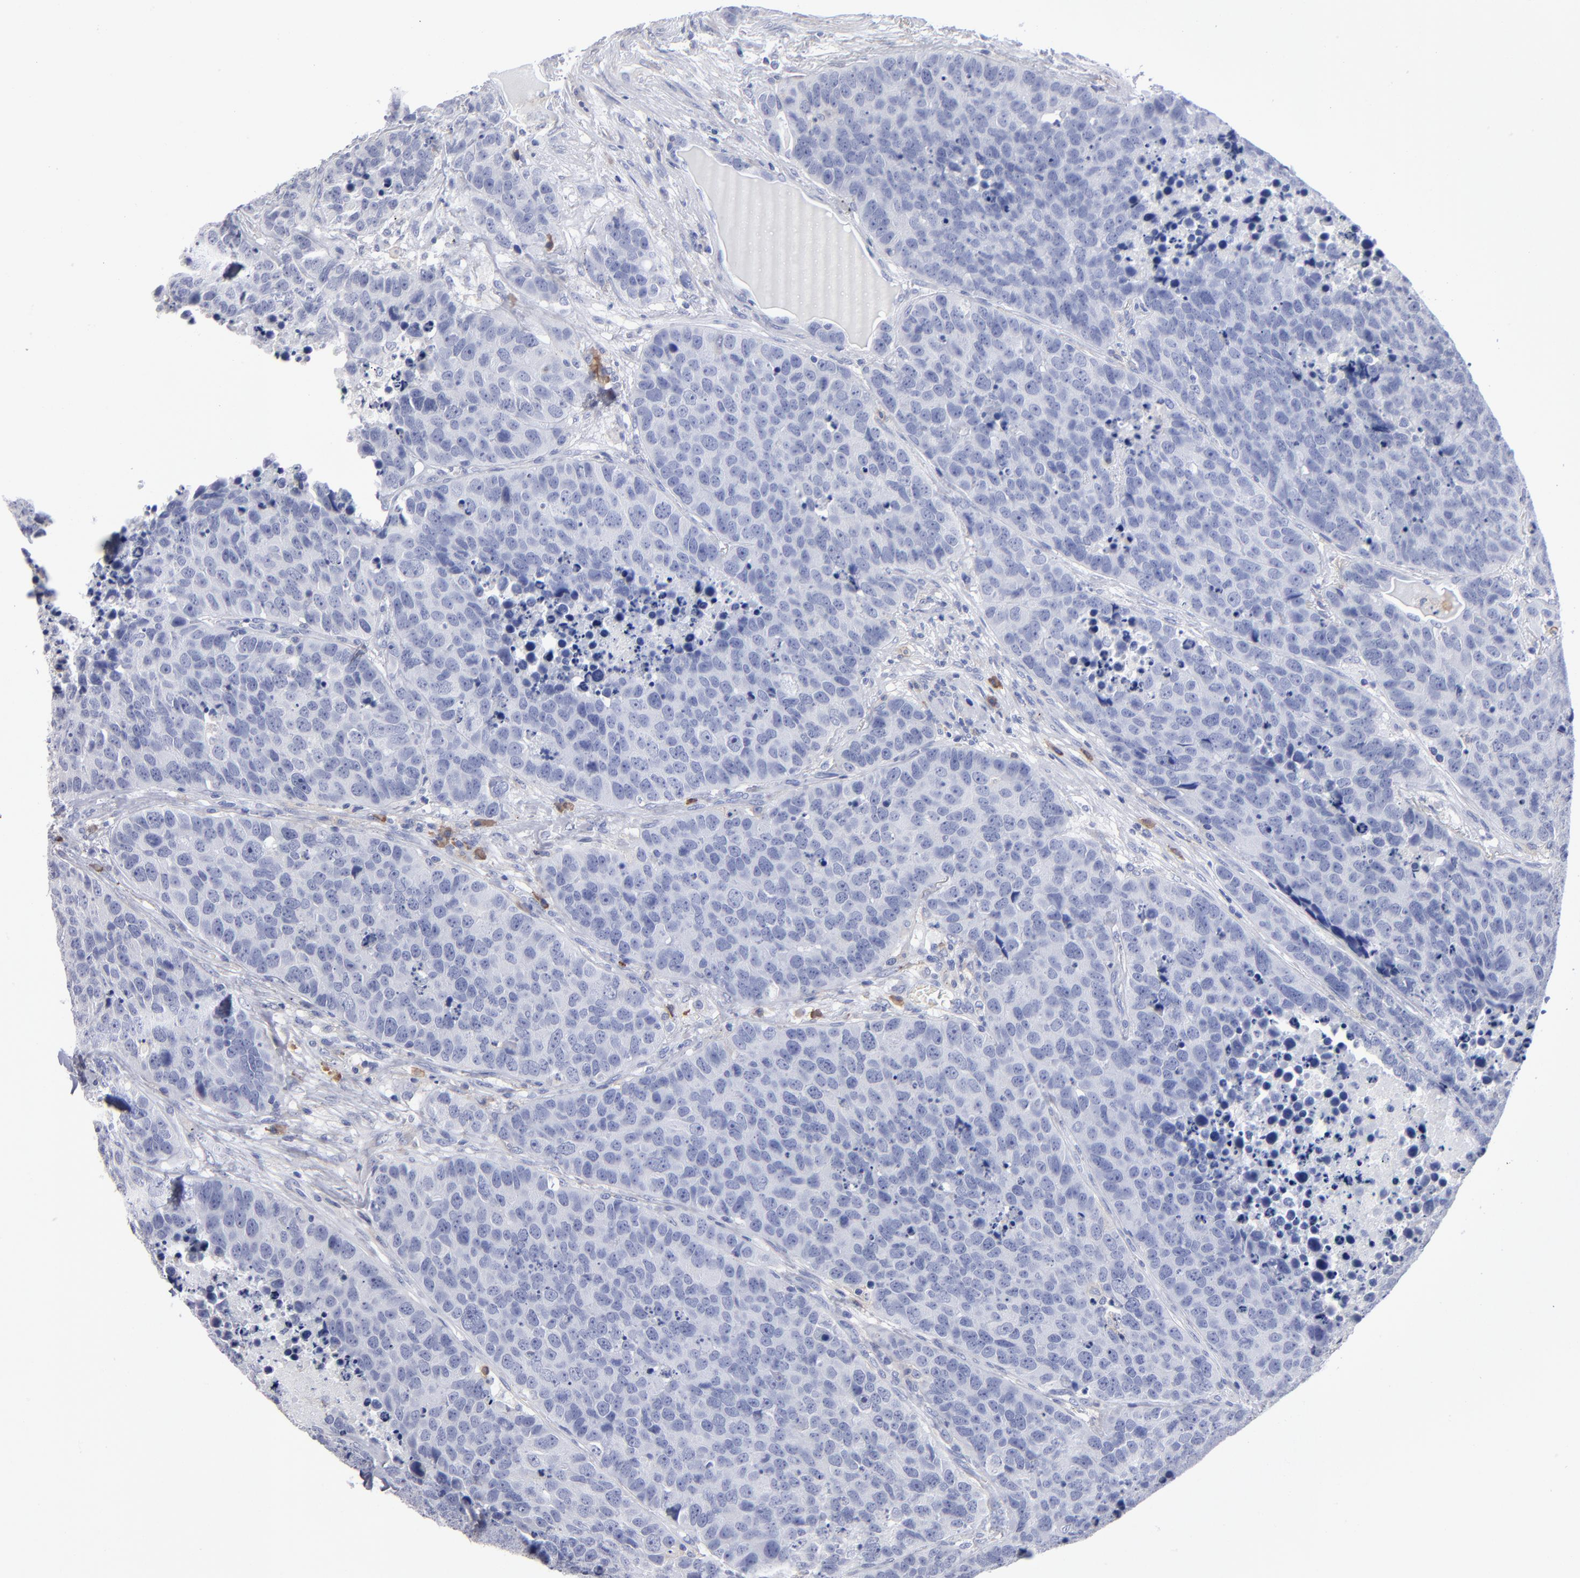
{"staining": {"intensity": "negative", "quantity": "none", "location": "none"}, "tissue": "carcinoid", "cell_type": "Tumor cells", "image_type": "cancer", "snomed": [{"axis": "morphology", "description": "Carcinoid, malignant, NOS"}, {"axis": "topography", "description": "Lung"}], "caption": "This micrograph is of carcinoid (malignant) stained with IHC to label a protein in brown with the nuclei are counter-stained blue. There is no positivity in tumor cells.", "gene": "LAT2", "patient": {"sex": "male", "age": 60}}